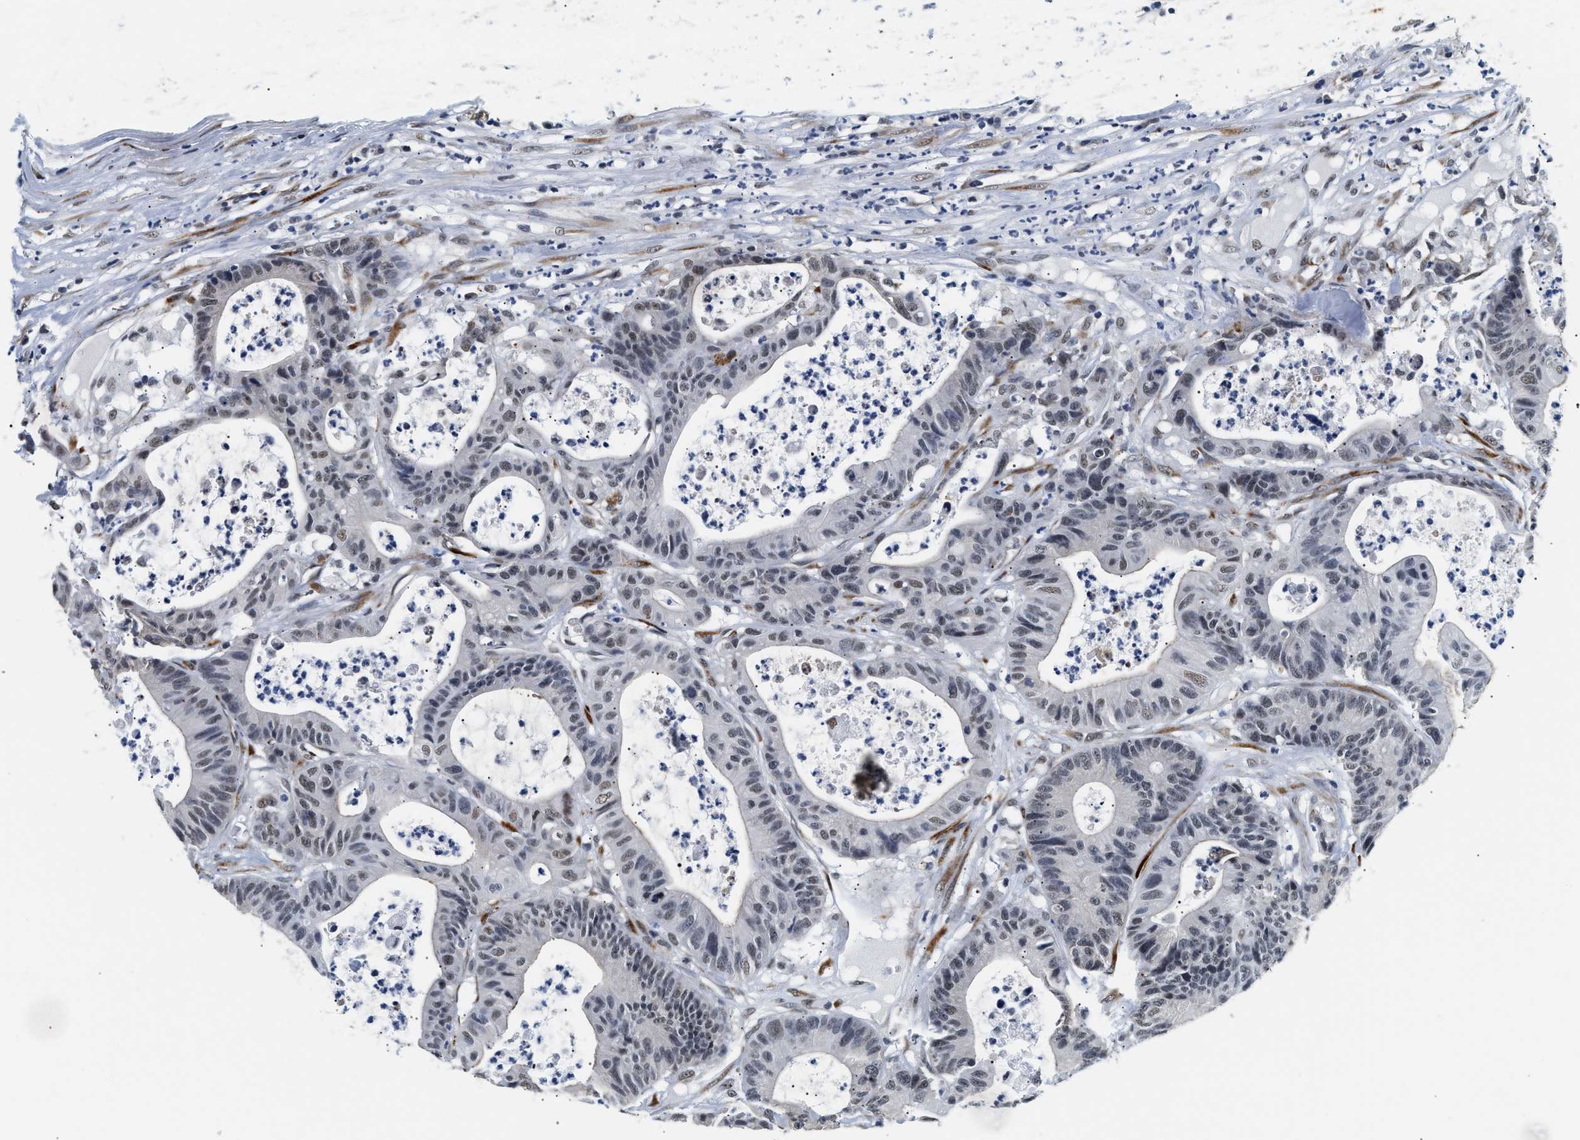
{"staining": {"intensity": "weak", "quantity": "25%-75%", "location": "nuclear"}, "tissue": "colorectal cancer", "cell_type": "Tumor cells", "image_type": "cancer", "snomed": [{"axis": "morphology", "description": "Adenocarcinoma, NOS"}, {"axis": "topography", "description": "Colon"}], "caption": "Colorectal cancer stained with DAB (3,3'-diaminobenzidine) IHC reveals low levels of weak nuclear positivity in about 25%-75% of tumor cells.", "gene": "THOC1", "patient": {"sex": "female", "age": 84}}